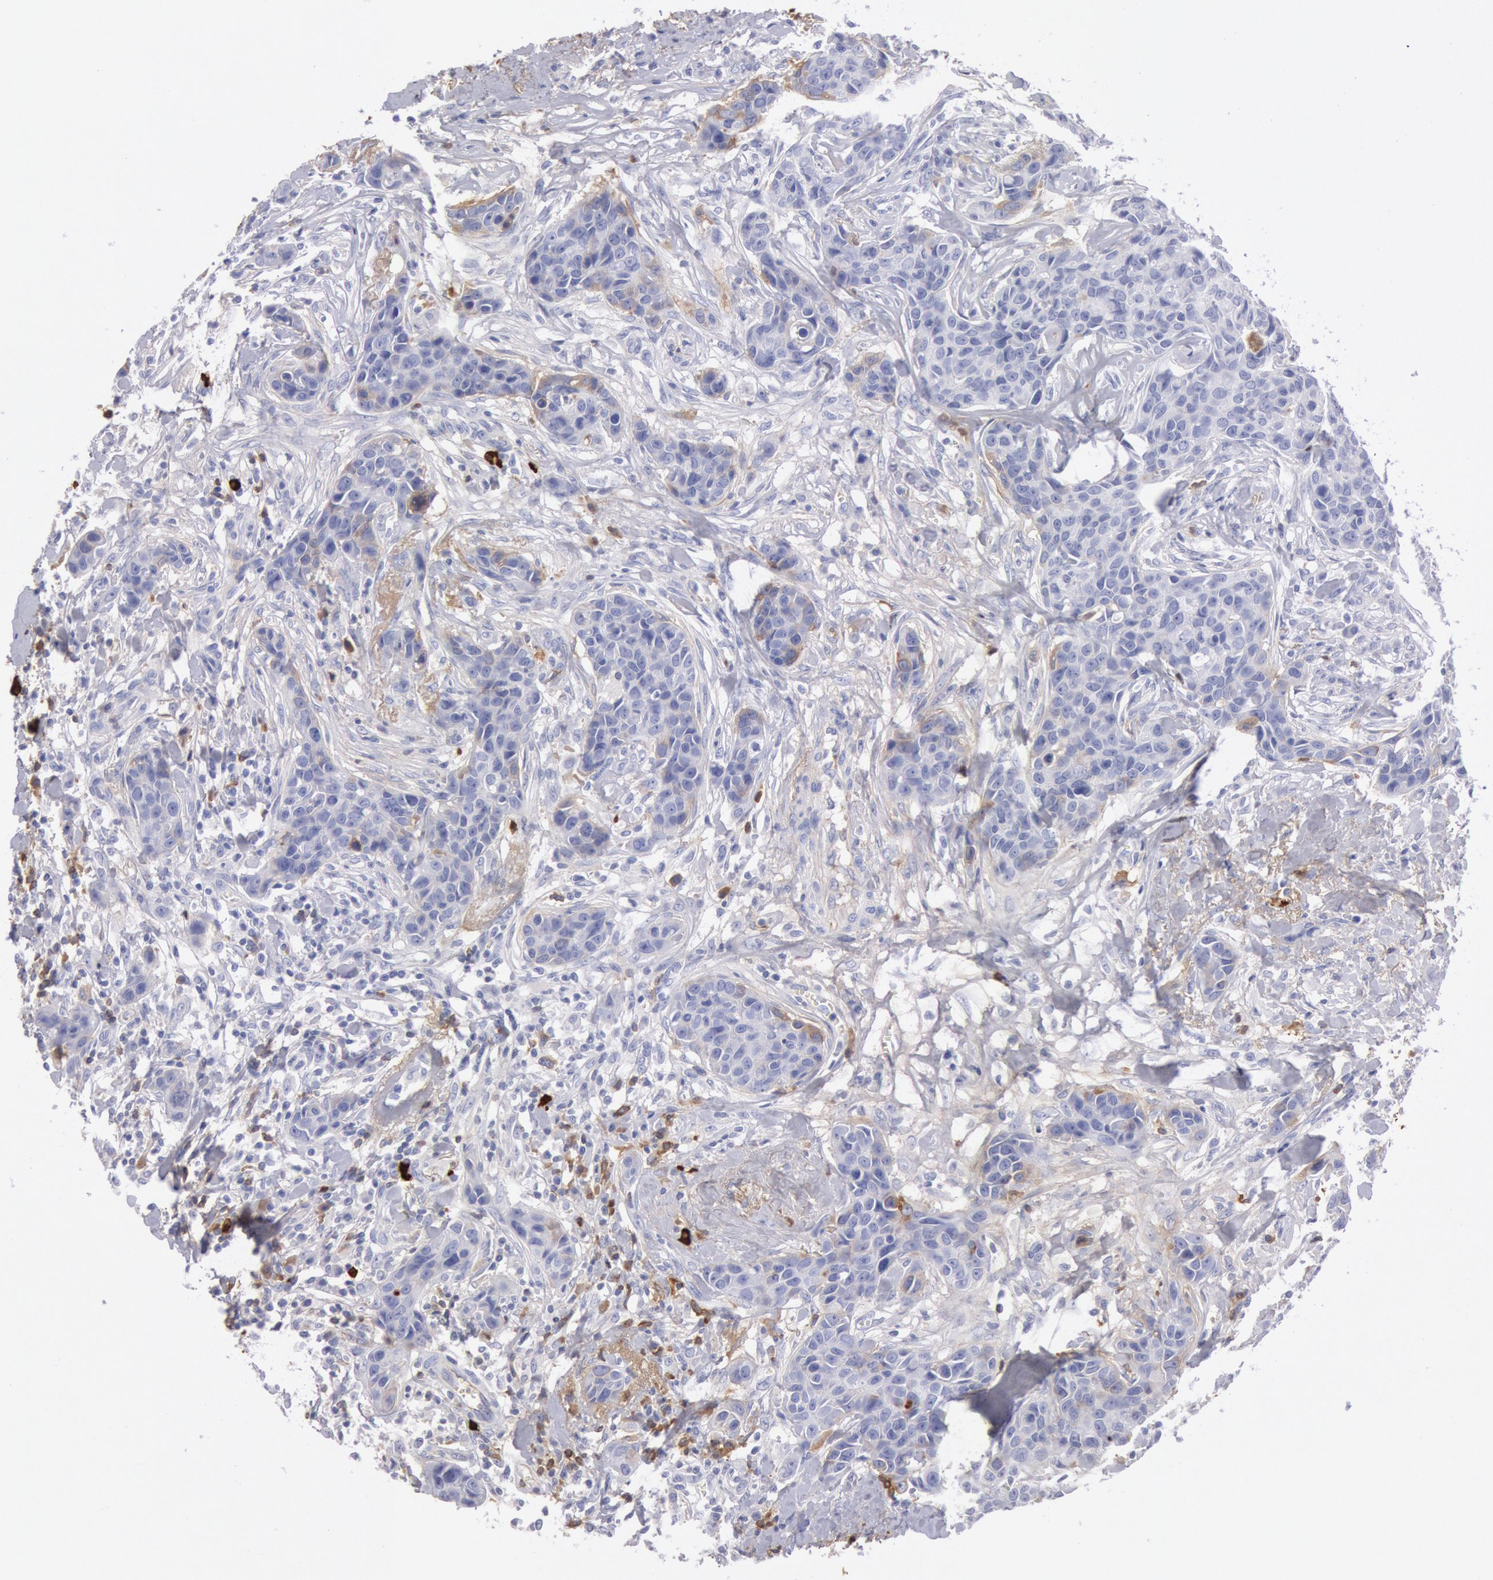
{"staining": {"intensity": "negative", "quantity": "none", "location": "none"}, "tissue": "breast cancer", "cell_type": "Tumor cells", "image_type": "cancer", "snomed": [{"axis": "morphology", "description": "Duct carcinoma"}, {"axis": "topography", "description": "Breast"}], "caption": "High power microscopy histopathology image of an immunohistochemistry (IHC) image of breast infiltrating ductal carcinoma, revealing no significant positivity in tumor cells.", "gene": "IGHA1", "patient": {"sex": "female", "age": 91}}